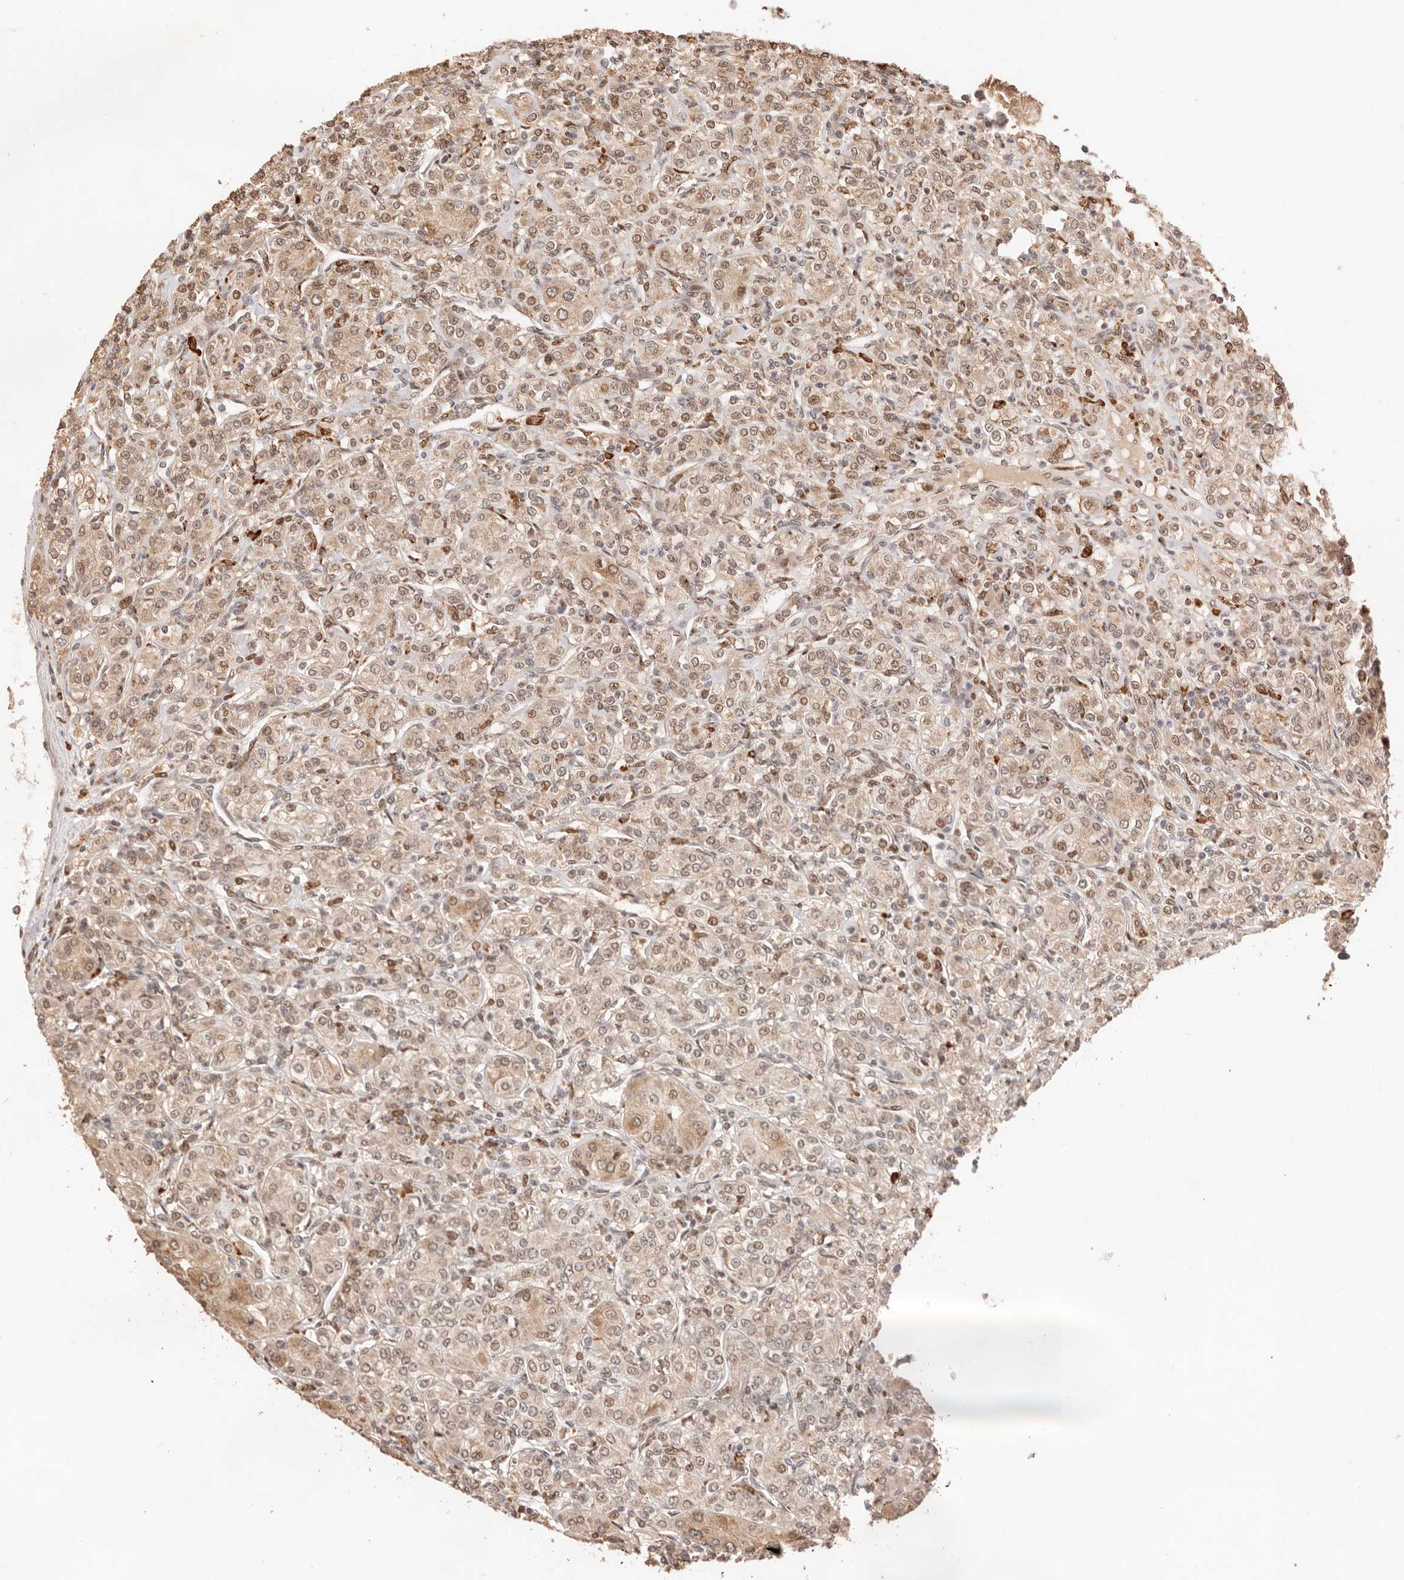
{"staining": {"intensity": "moderate", "quantity": ">75%", "location": "nuclear"}, "tissue": "renal cancer", "cell_type": "Tumor cells", "image_type": "cancer", "snomed": [{"axis": "morphology", "description": "Adenocarcinoma, NOS"}, {"axis": "topography", "description": "Kidney"}], "caption": "Immunohistochemistry (DAB) staining of human renal cancer reveals moderate nuclear protein staining in about >75% of tumor cells. (IHC, brightfield microscopy, high magnification).", "gene": "NPAS2", "patient": {"sex": "male", "age": 77}}